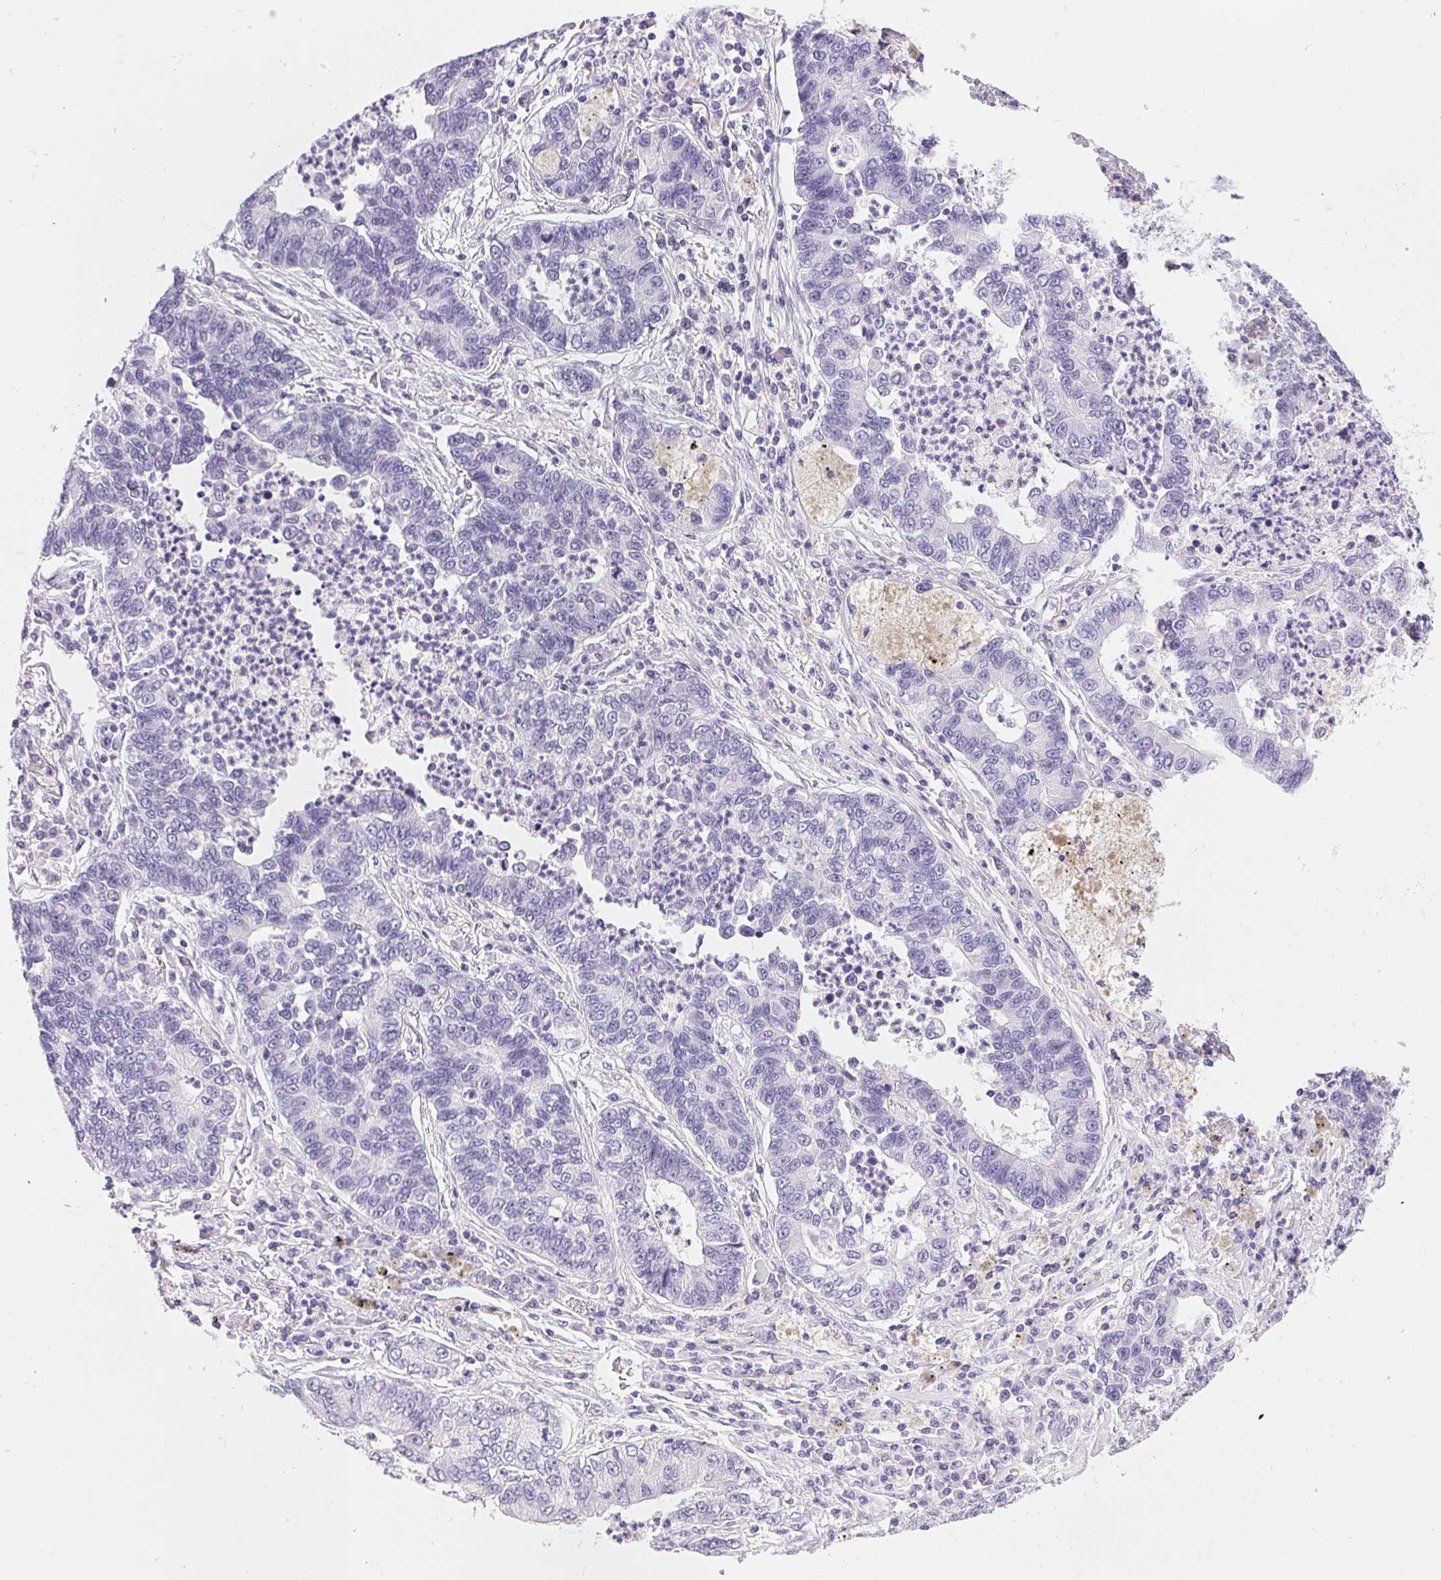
{"staining": {"intensity": "negative", "quantity": "none", "location": "none"}, "tissue": "lung cancer", "cell_type": "Tumor cells", "image_type": "cancer", "snomed": [{"axis": "morphology", "description": "Adenocarcinoma, NOS"}, {"axis": "topography", "description": "Lung"}], "caption": "IHC histopathology image of human adenocarcinoma (lung) stained for a protein (brown), which shows no staining in tumor cells.", "gene": "ASGR2", "patient": {"sex": "female", "age": 57}}